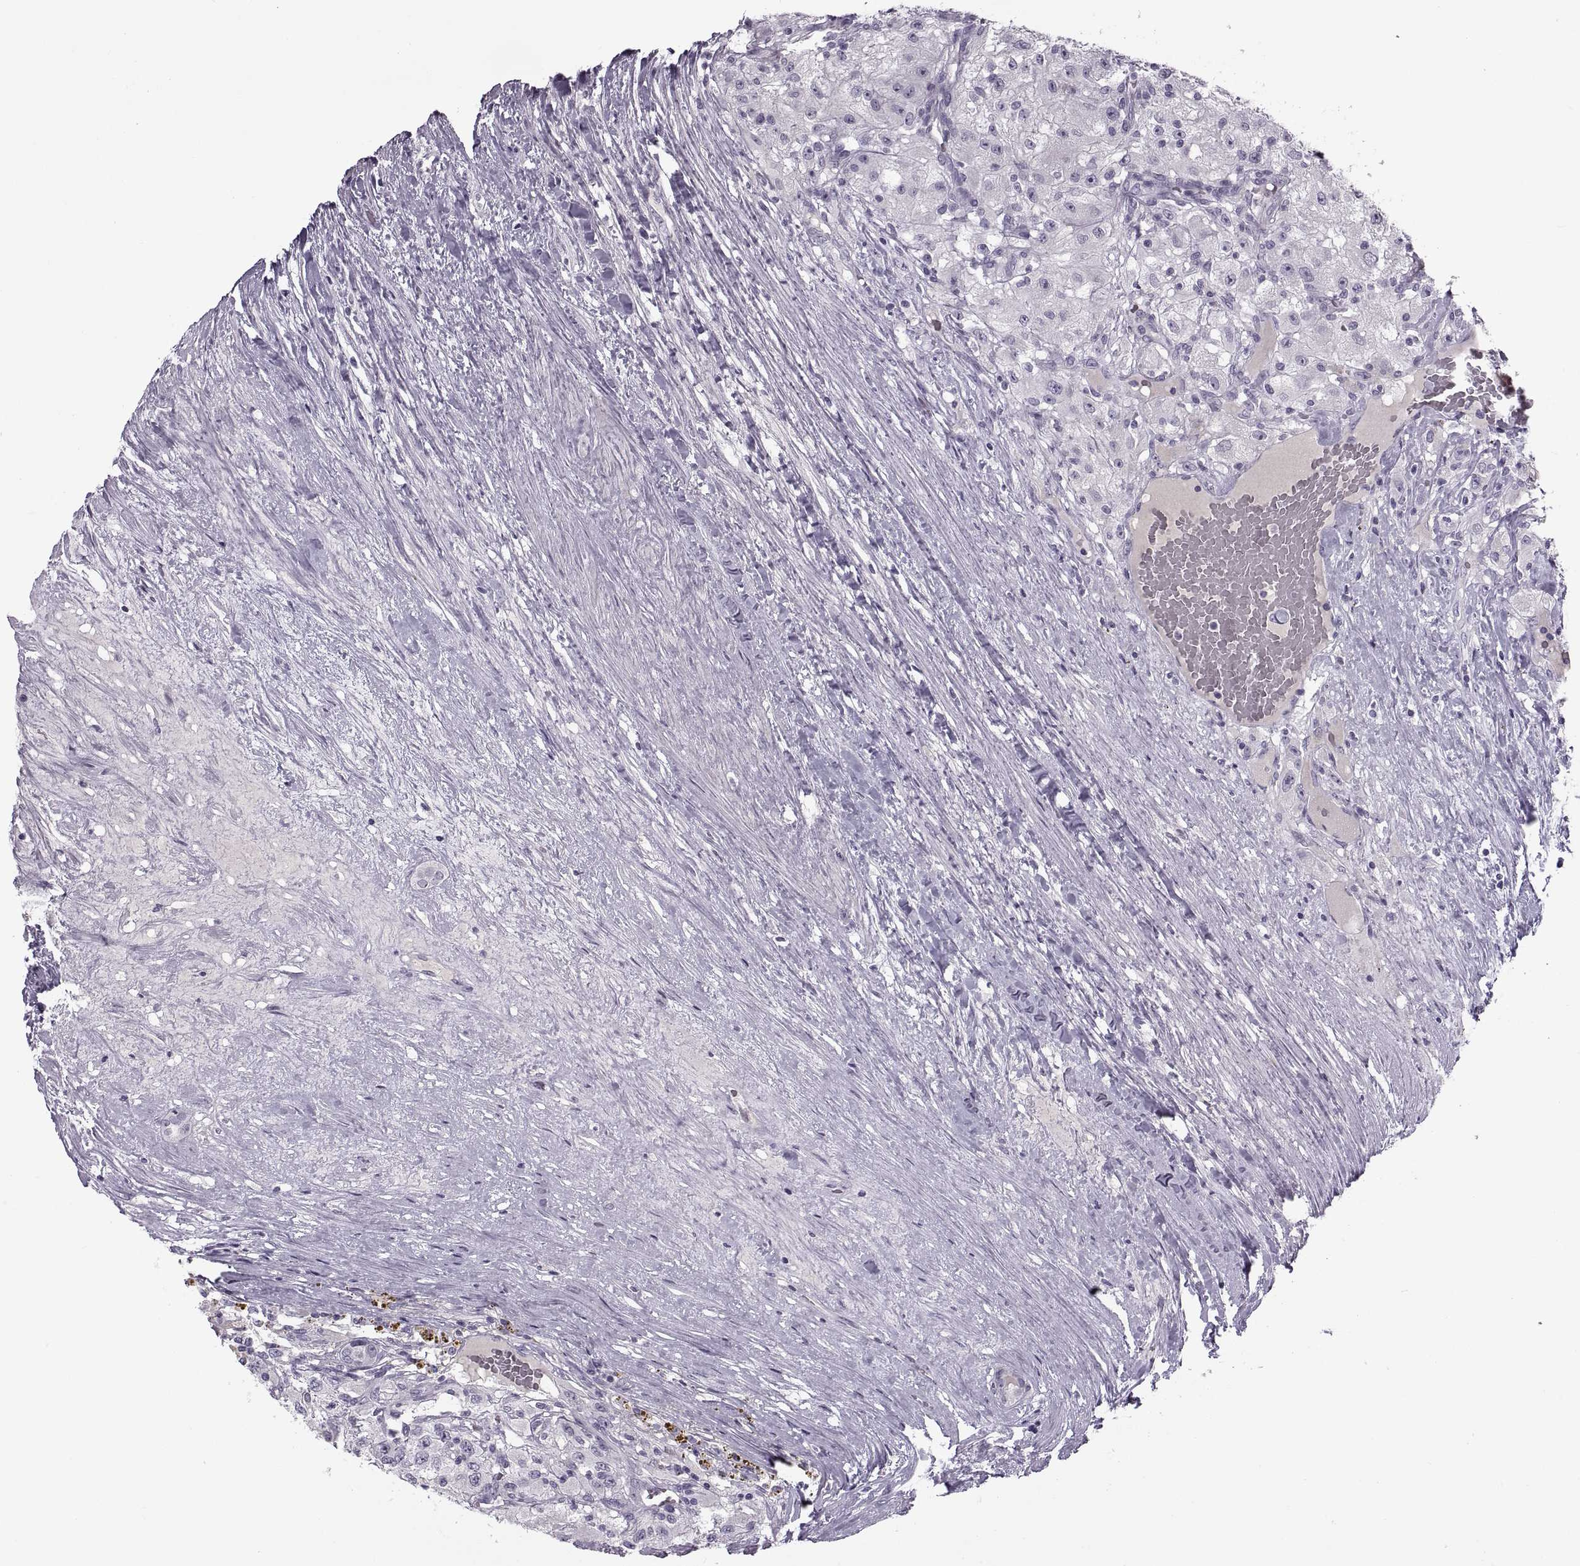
{"staining": {"intensity": "negative", "quantity": "none", "location": "none"}, "tissue": "renal cancer", "cell_type": "Tumor cells", "image_type": "cancer", "snomed": [{"axis": "morphology", "description": "Adenocarcinoma, NOS"}, {"axis": "topography", "description": "Kidney"}], "caption": "Protein analysis of adenocarcinoma (renal) displays no significant expression in tumor cells.", "gene": "RSPH6A", "patient": {"sex": "female", "age": 67}}